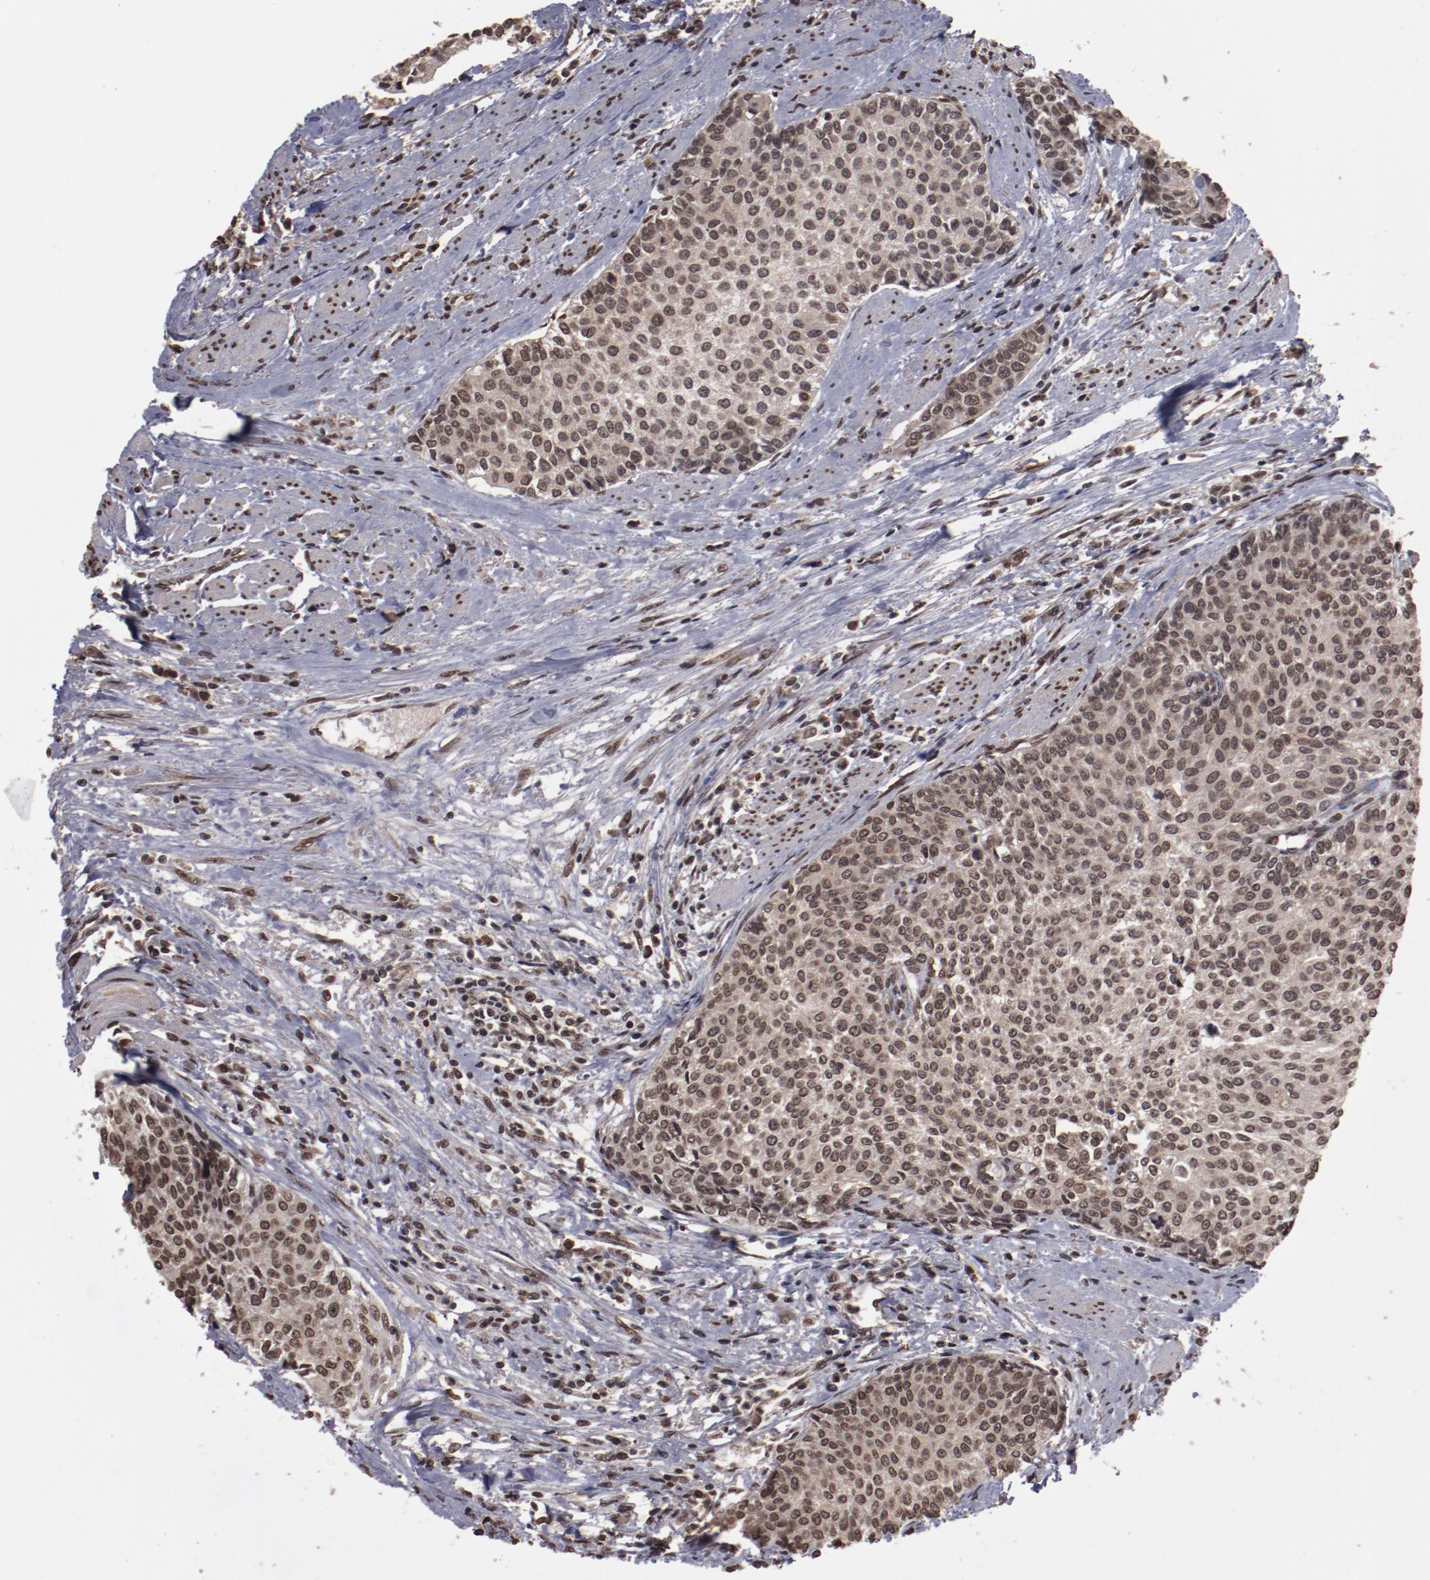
{"staining": {"intensity": "moderate", "quantity": ">75%", "location": "nuclear"}, "tissue": "urothelial cancer", "cell_type": "Tumor cells", "image_type": "cancer", "snomed": [{"axis": "morphology", "description": "Urothelial carcinoma, Low grade"}, {"axis": "topography", "description": "Urinary bladder"}], "caption": "A histopathology image of urothelial cancer stained for a protein exhibits moderate nuclear brown staining in tumor cells. Immunohistochemistry (ihc) stains the protein in brown and the nuclei are stained blue.", "gene": "AKT1", "patient": {"sex": "female", "age": 73}}